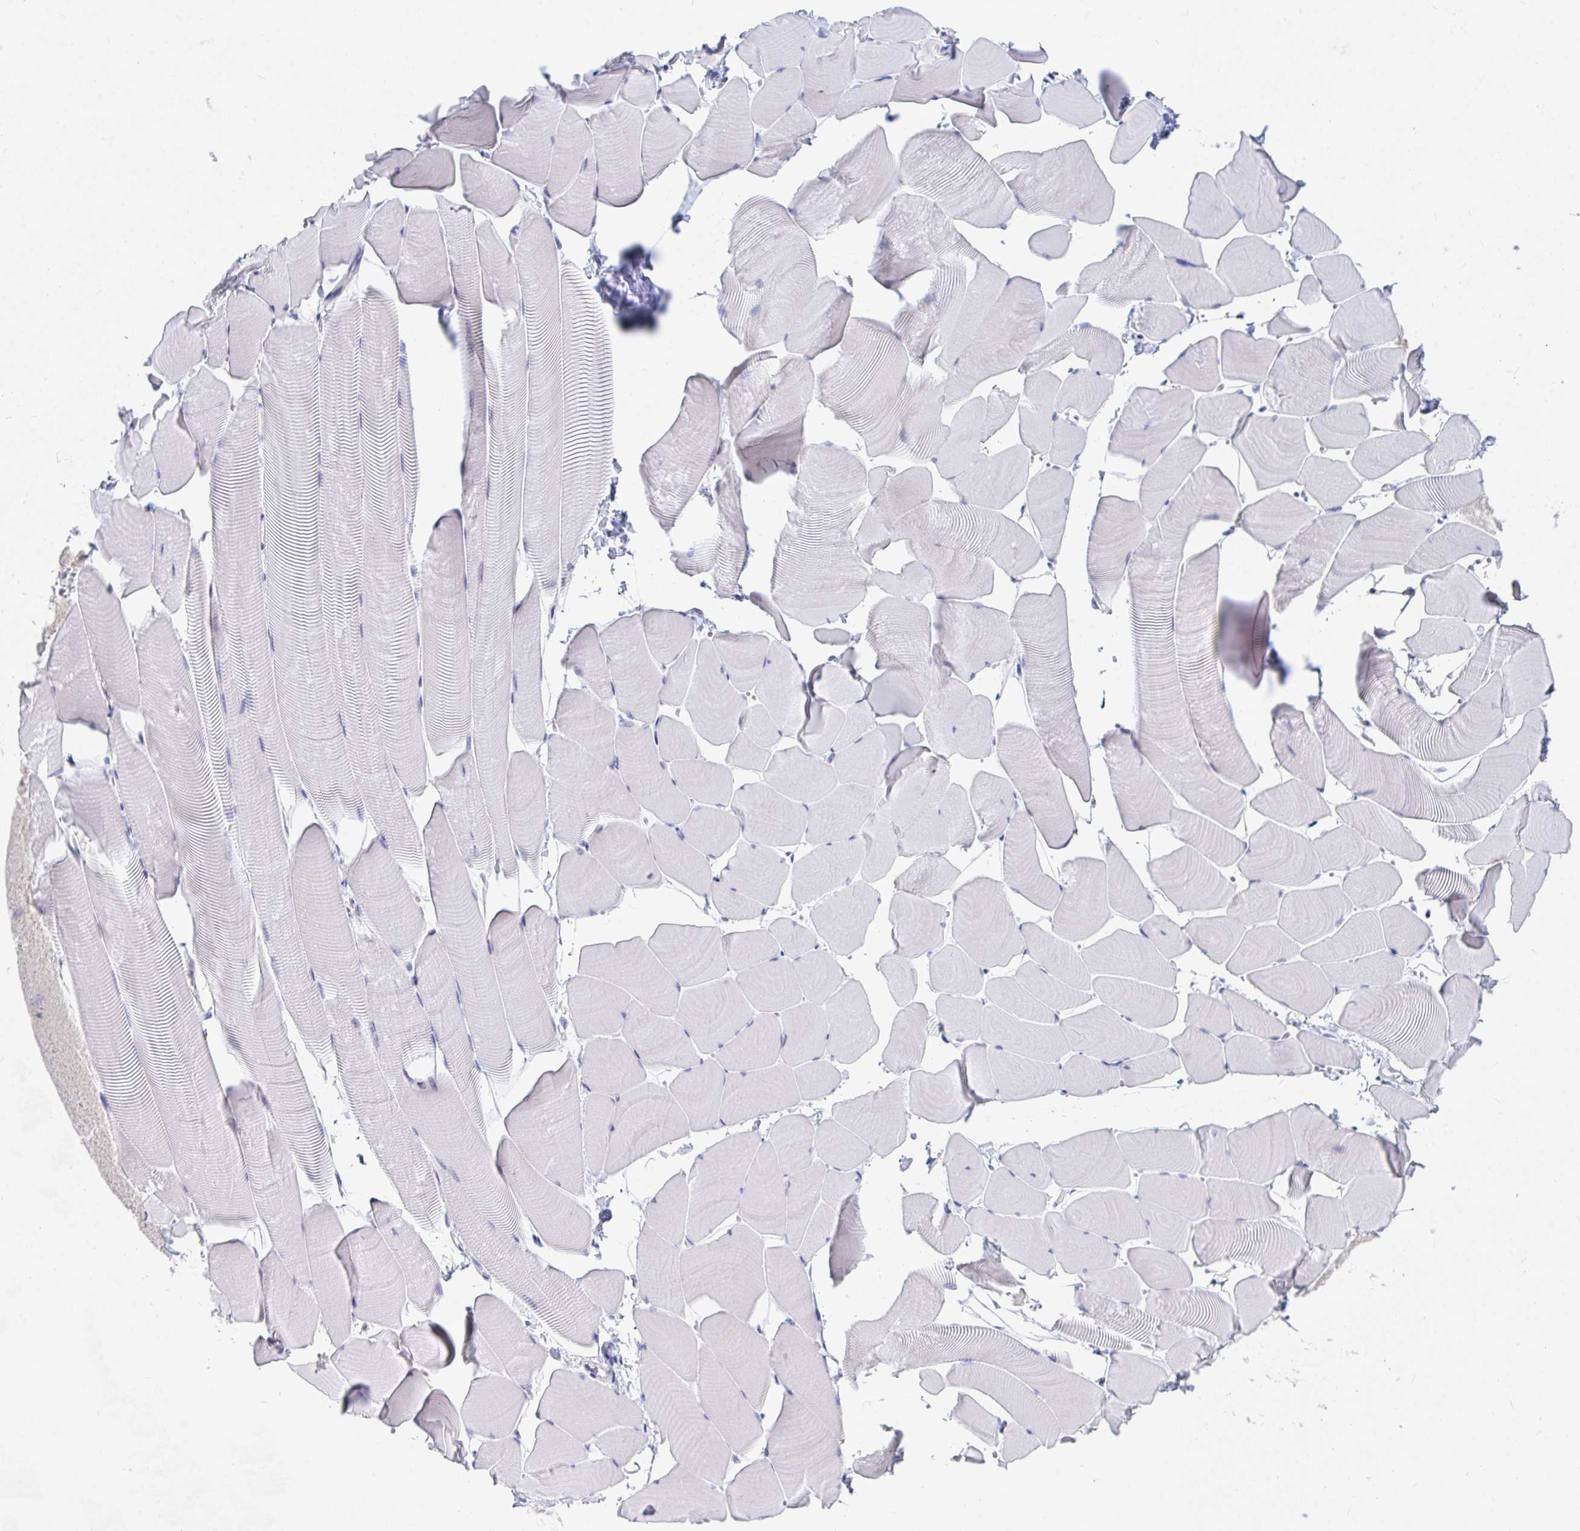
{"staining": {"intensity": "weak", "quantity": "<25%", "location": "cytoplasmic/membranous"}, "tissue": "skeletal muscle", "cell_type": "Myocytes", "image_type": "normal", "snomed": [{"axis": "morphology", "description": "Normal tissue, NOS"}, {"axis": "topography", "description": "Skeletal muscle"}], "caption": "DAB (3,3'-diaminobenzidine) immunohistochemical staining of benign human skeletal muscle displays no significant expression in myocytes. (DAB (3,3'-diaminobenzidine) IHC with hematoxylin counter stain).", "gene": "DAOA", "patient": {"sex": "male", "age": 25}}